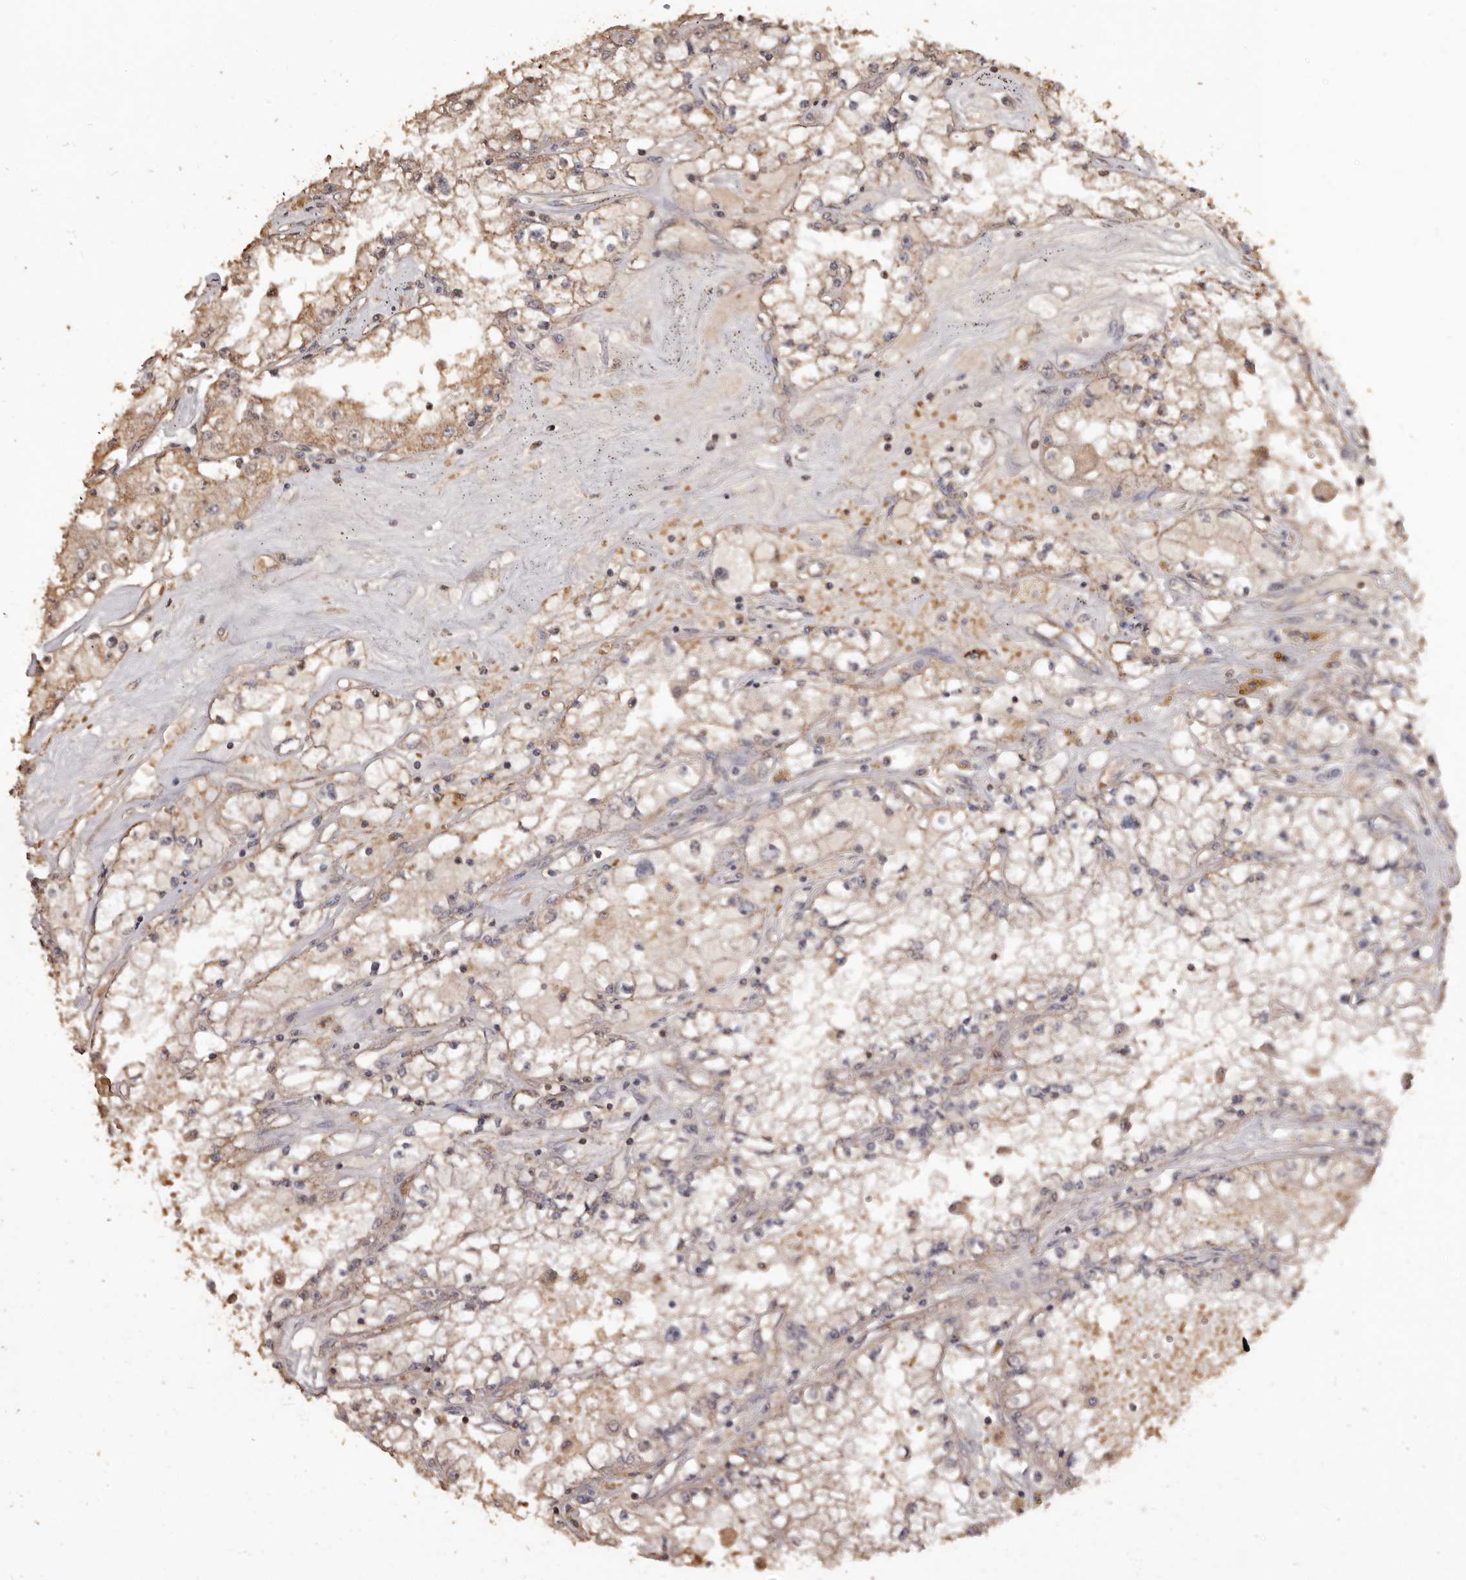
{"staining": {"intensity": "weak", "quantity": "25%-75%", "location": "cytoplasmic/membranous"}, "tissue": "renal cancer", "cell_type": "Tumor cells", "image_type": "cancer", "snomed": [{"axis": "morphology", "description": "Adenocarcinoma, NOS"}, {"axis": "topography", "description": "Kidney"}], "caption": "The immunohistochemical stain labels weak cytoplasmic/membranous staining in tumor cells of renal cancer tissue.", "gene": "INAVA", "patient": {"sex": "male", "age": 56}}